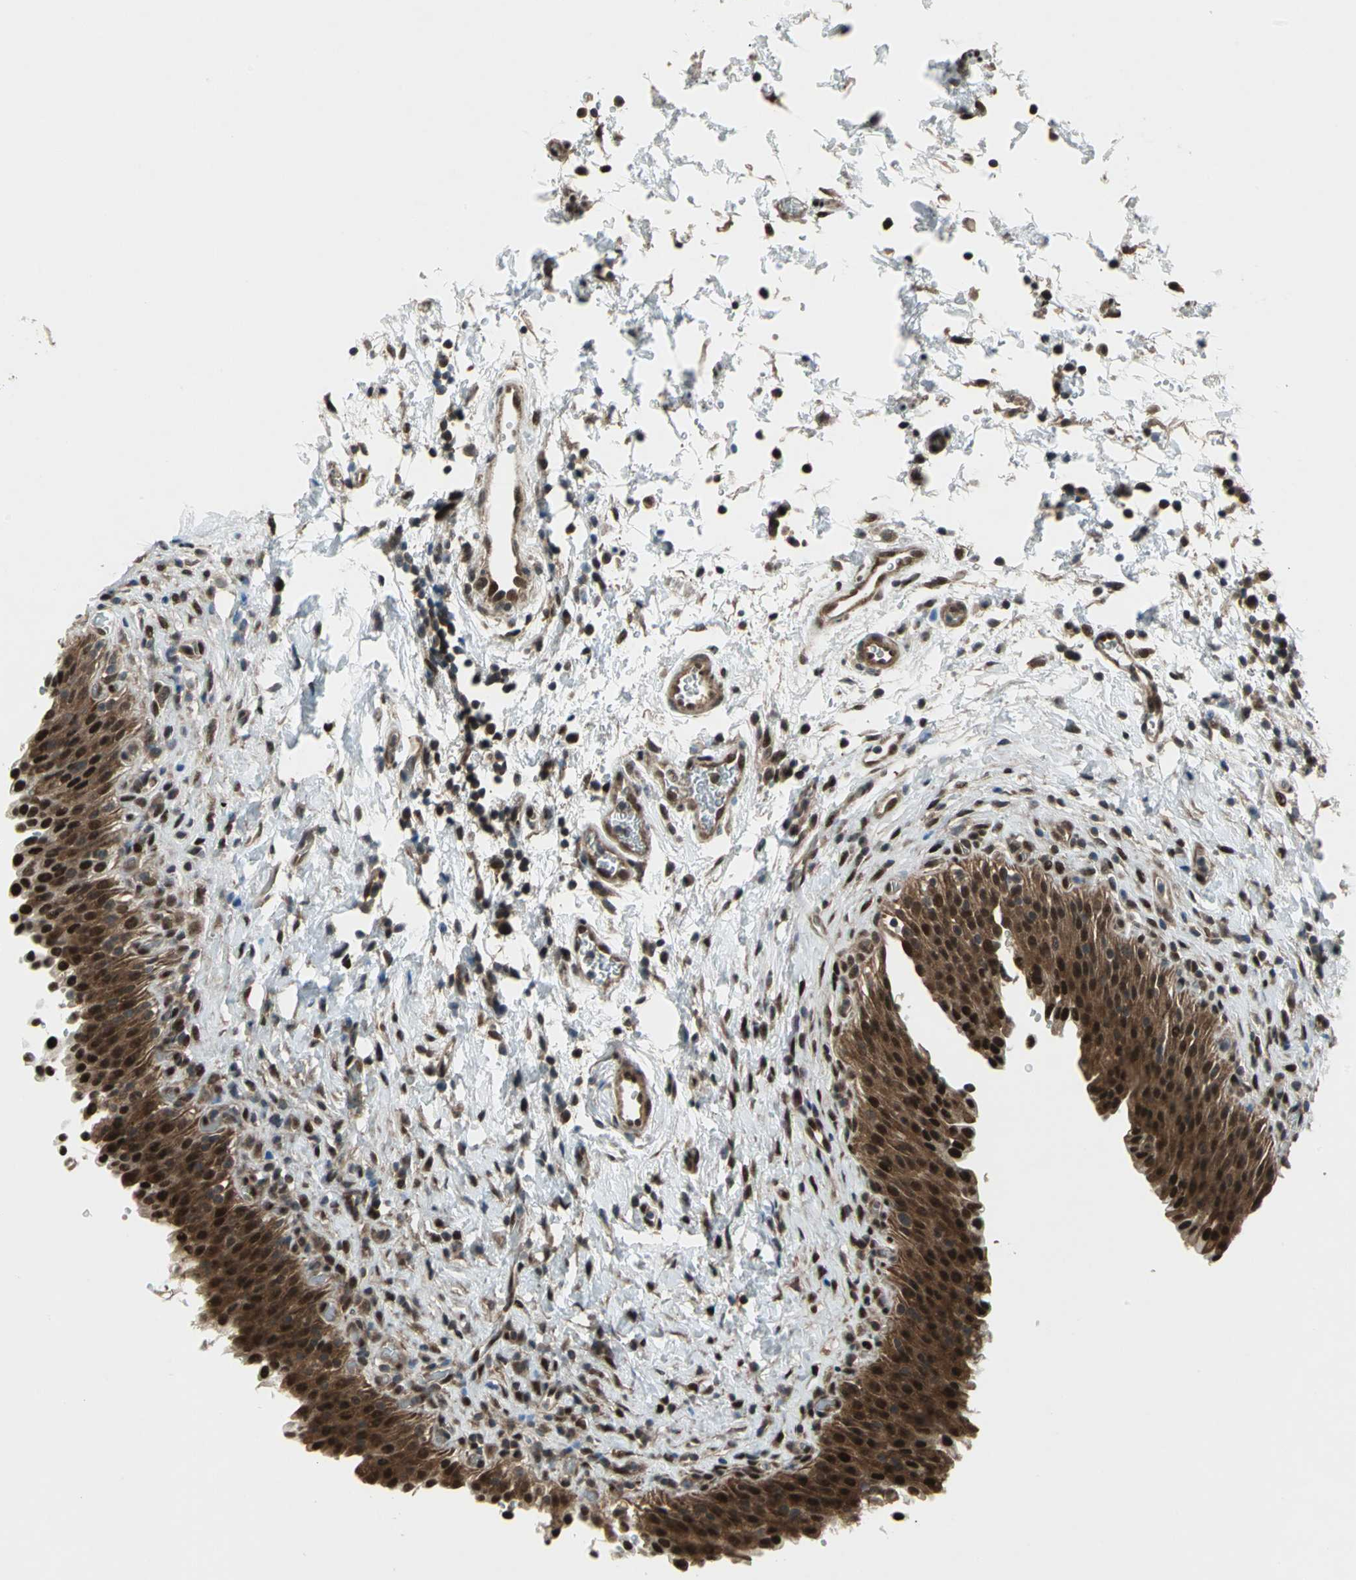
{"staining": {"intensity": "strong", "quantity": ">75%", "location": "cytoplasmic/membranous,nuclear"}, "tissue": "urinary bladder", "cell_type": "Urothelial cells", "image_type": "normal", "snomed": [{"axis": "morphology", "description": "Normal tissue, NOS"}, {"axis": "topography", "description": "Urinary bladder"}], "caption": "Strong cytoplasmic/membranous,nuclear positivity is identified in about >75% of urothelial cells in normal urinary bladder.", "gene": "COPS5", "patient": {"sex": "male", "age": 51}}